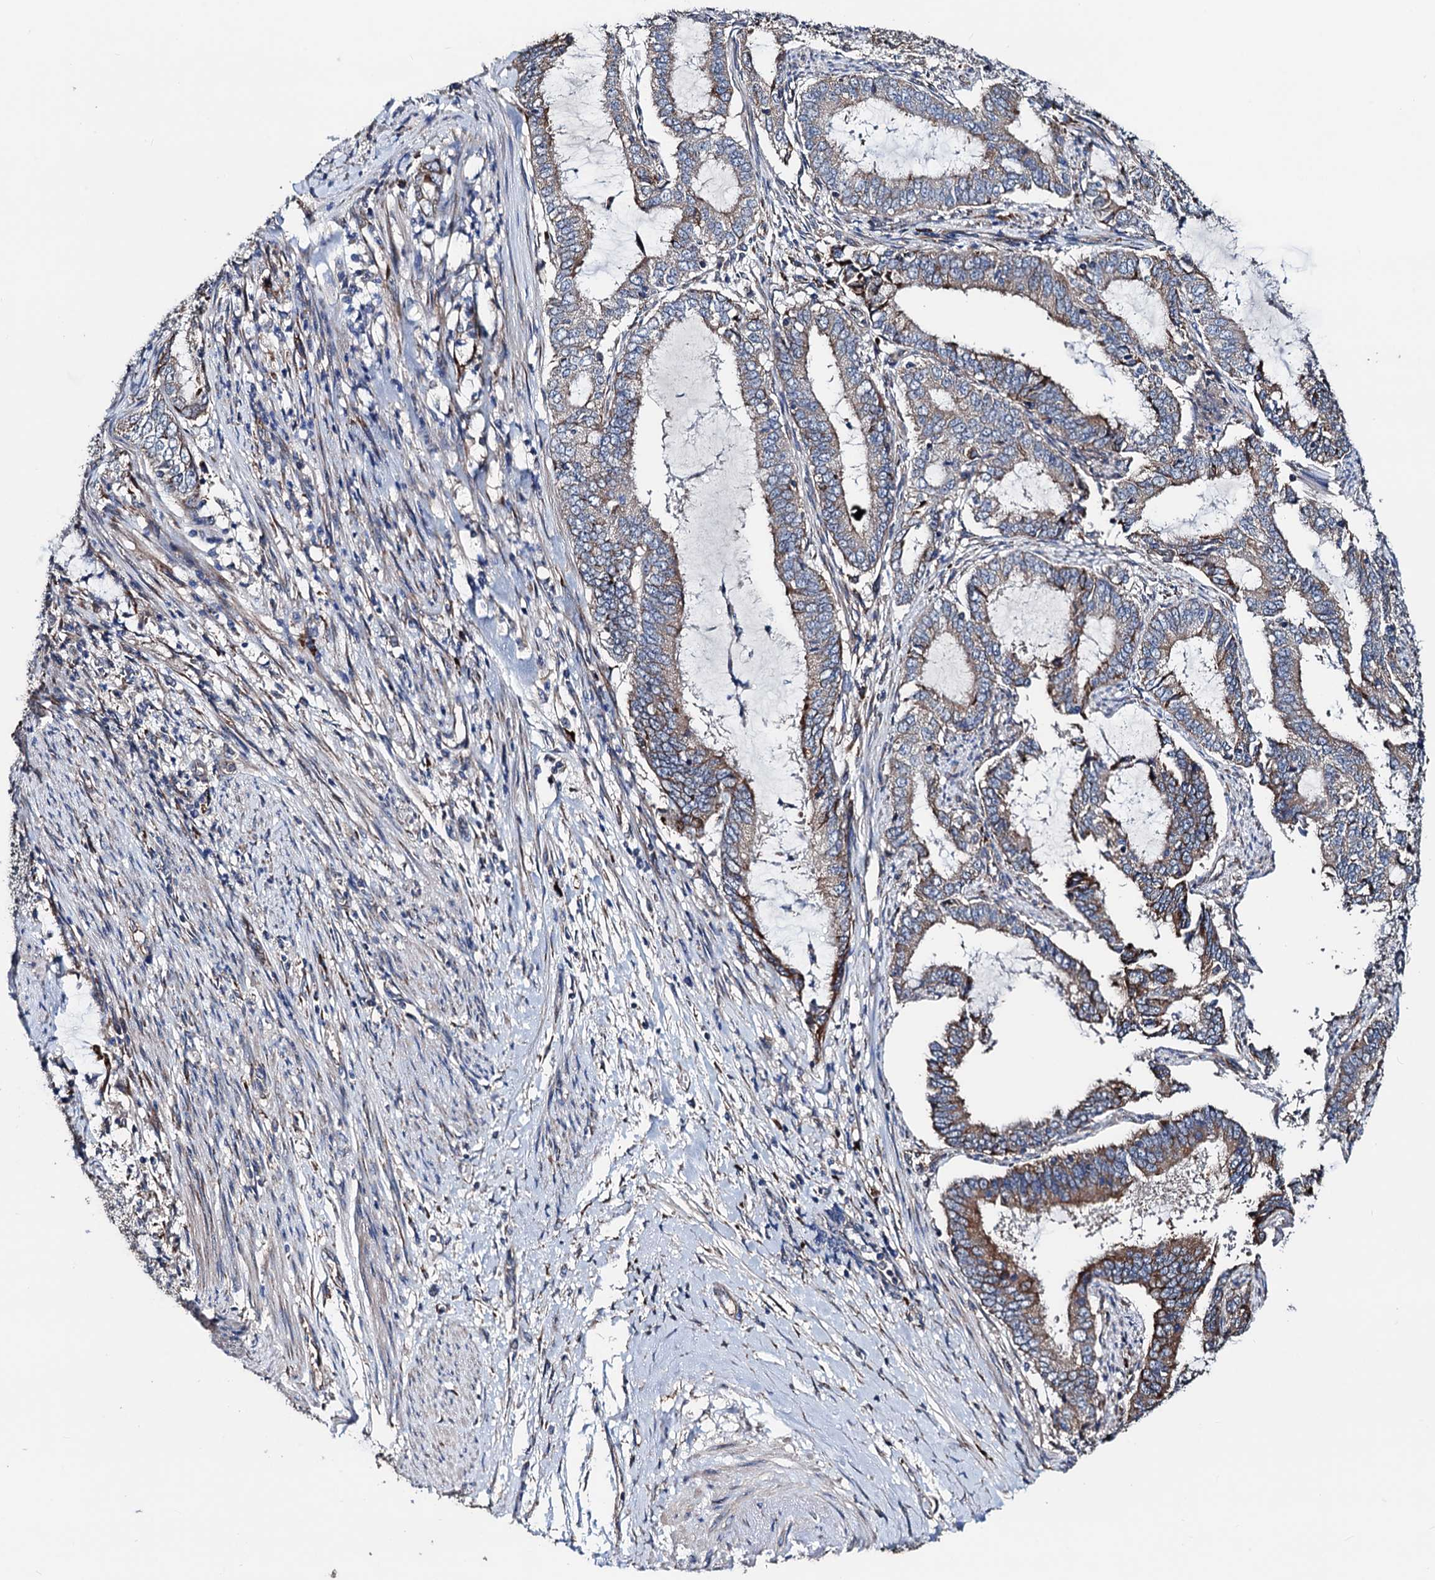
{"staining": {"intensity": "strong", "quantity": "25%-75%", "location": "cytoplasmic/membranous"}, "tissue": "endometrial cancer", "cell_type": "Tumor cells", "image_type": "cancer", "snomed": [{"axis": "morphology", "description": "Adenocarcinoma, NOS"}, {"axis": "topography", "description": "Endometrium"}], "caption": "Protein staining displays strong cytoplasmic/membranous staining in approximately 25%-75% of tumor cells in adenocarcinoma (endometrial). (brown staining indicates protein expression, while blue staining denotes nuclei).", "gene": "AKAP11", "patient": {"sex": "female", "age": 51}}